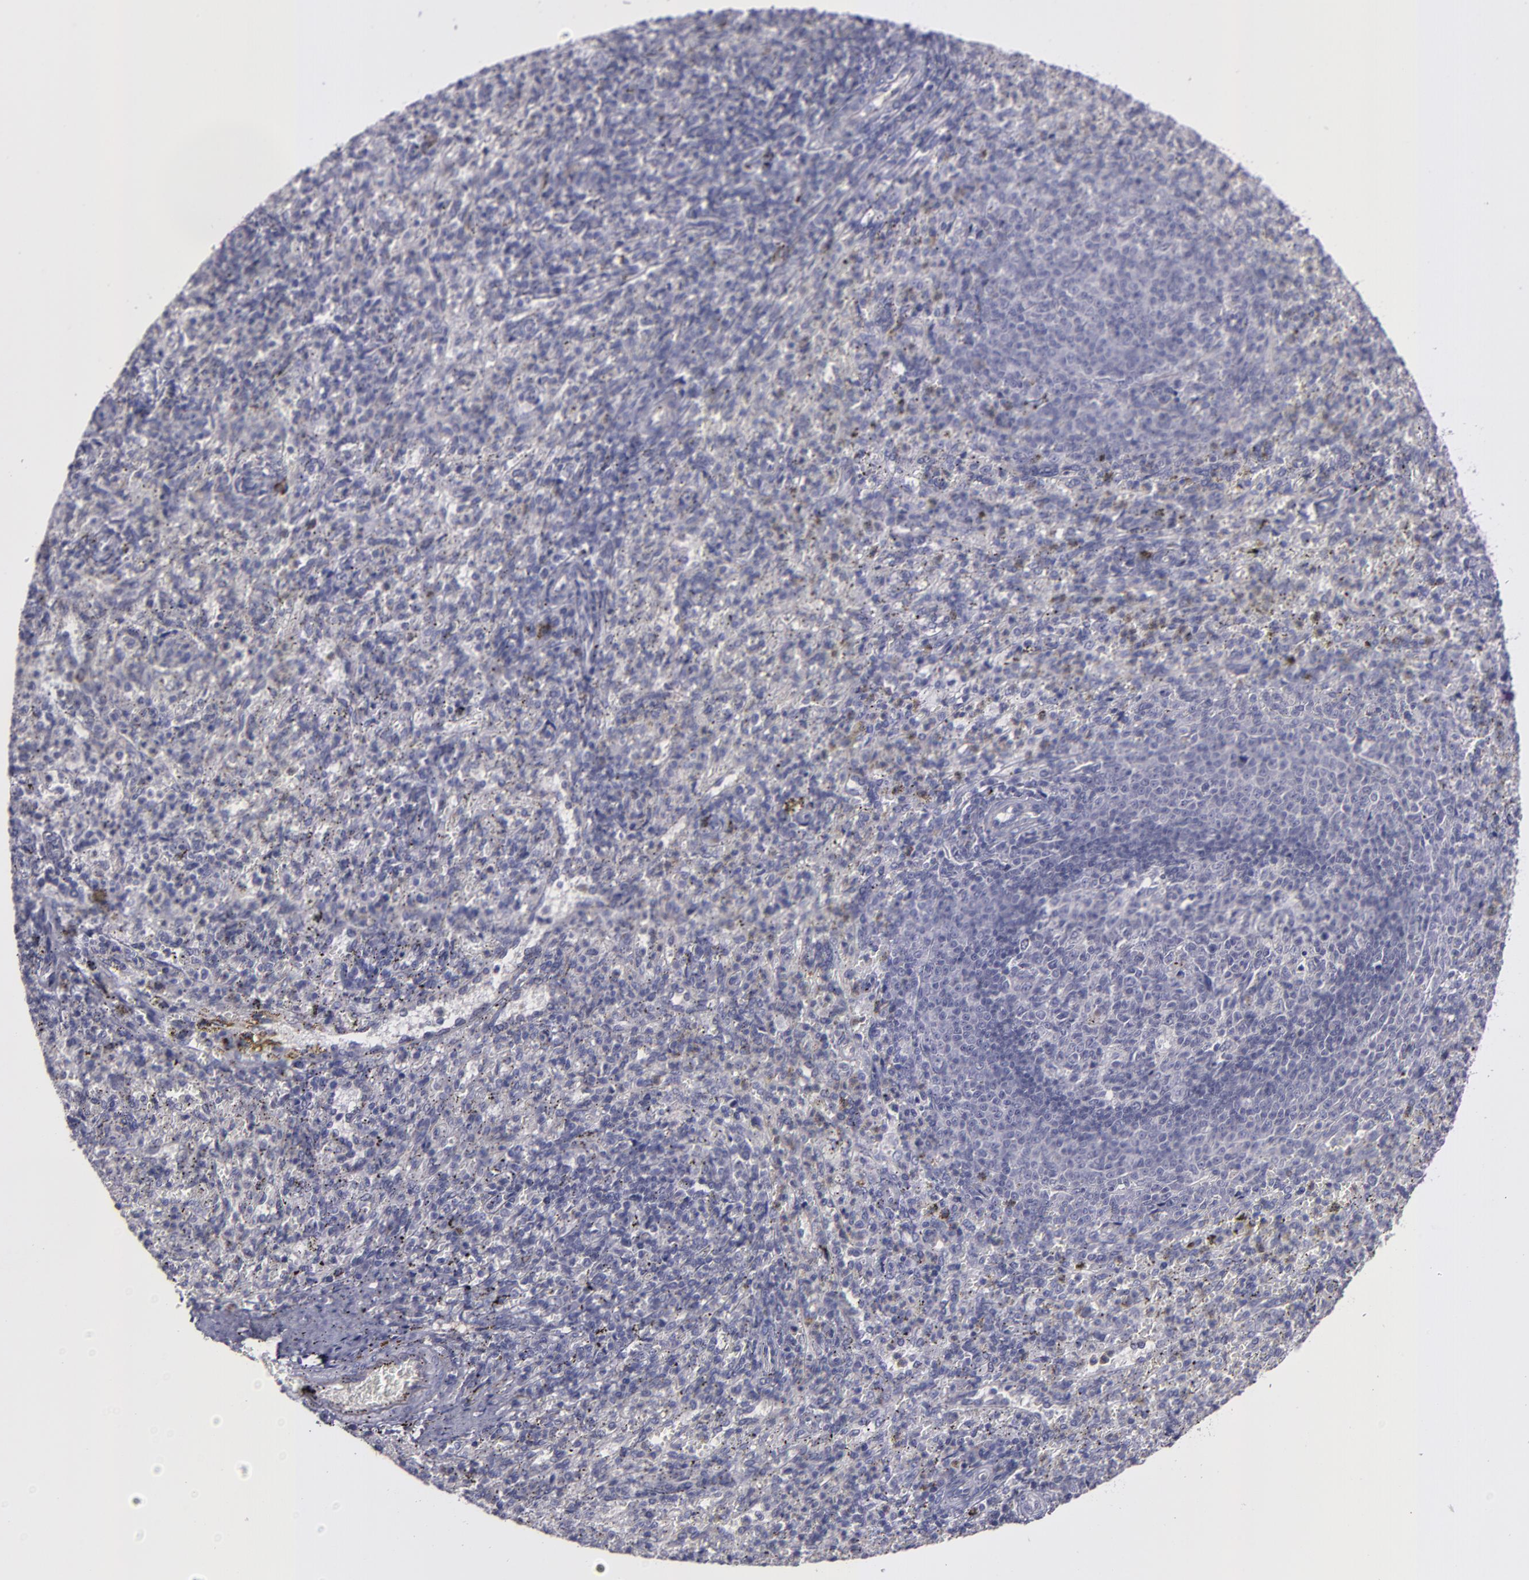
{"staining": {"intensity": "negative", "quantity": "none", "location": "none"}, "tissue": "spleen", "cell_type": "Cells in red pulp", "image_type": "normal", "snomed": [{"axis": "morphology", "description": "Normal tissue, NOS"}, {"axis": "topography", "description": "Spleen"}], "caption": "Spleen stained for a protein using immunohistochemistry demonstrates no expression cells in red pulp.", "gene": "MASP1", "patient": {"sex": "female", "age": 10}}